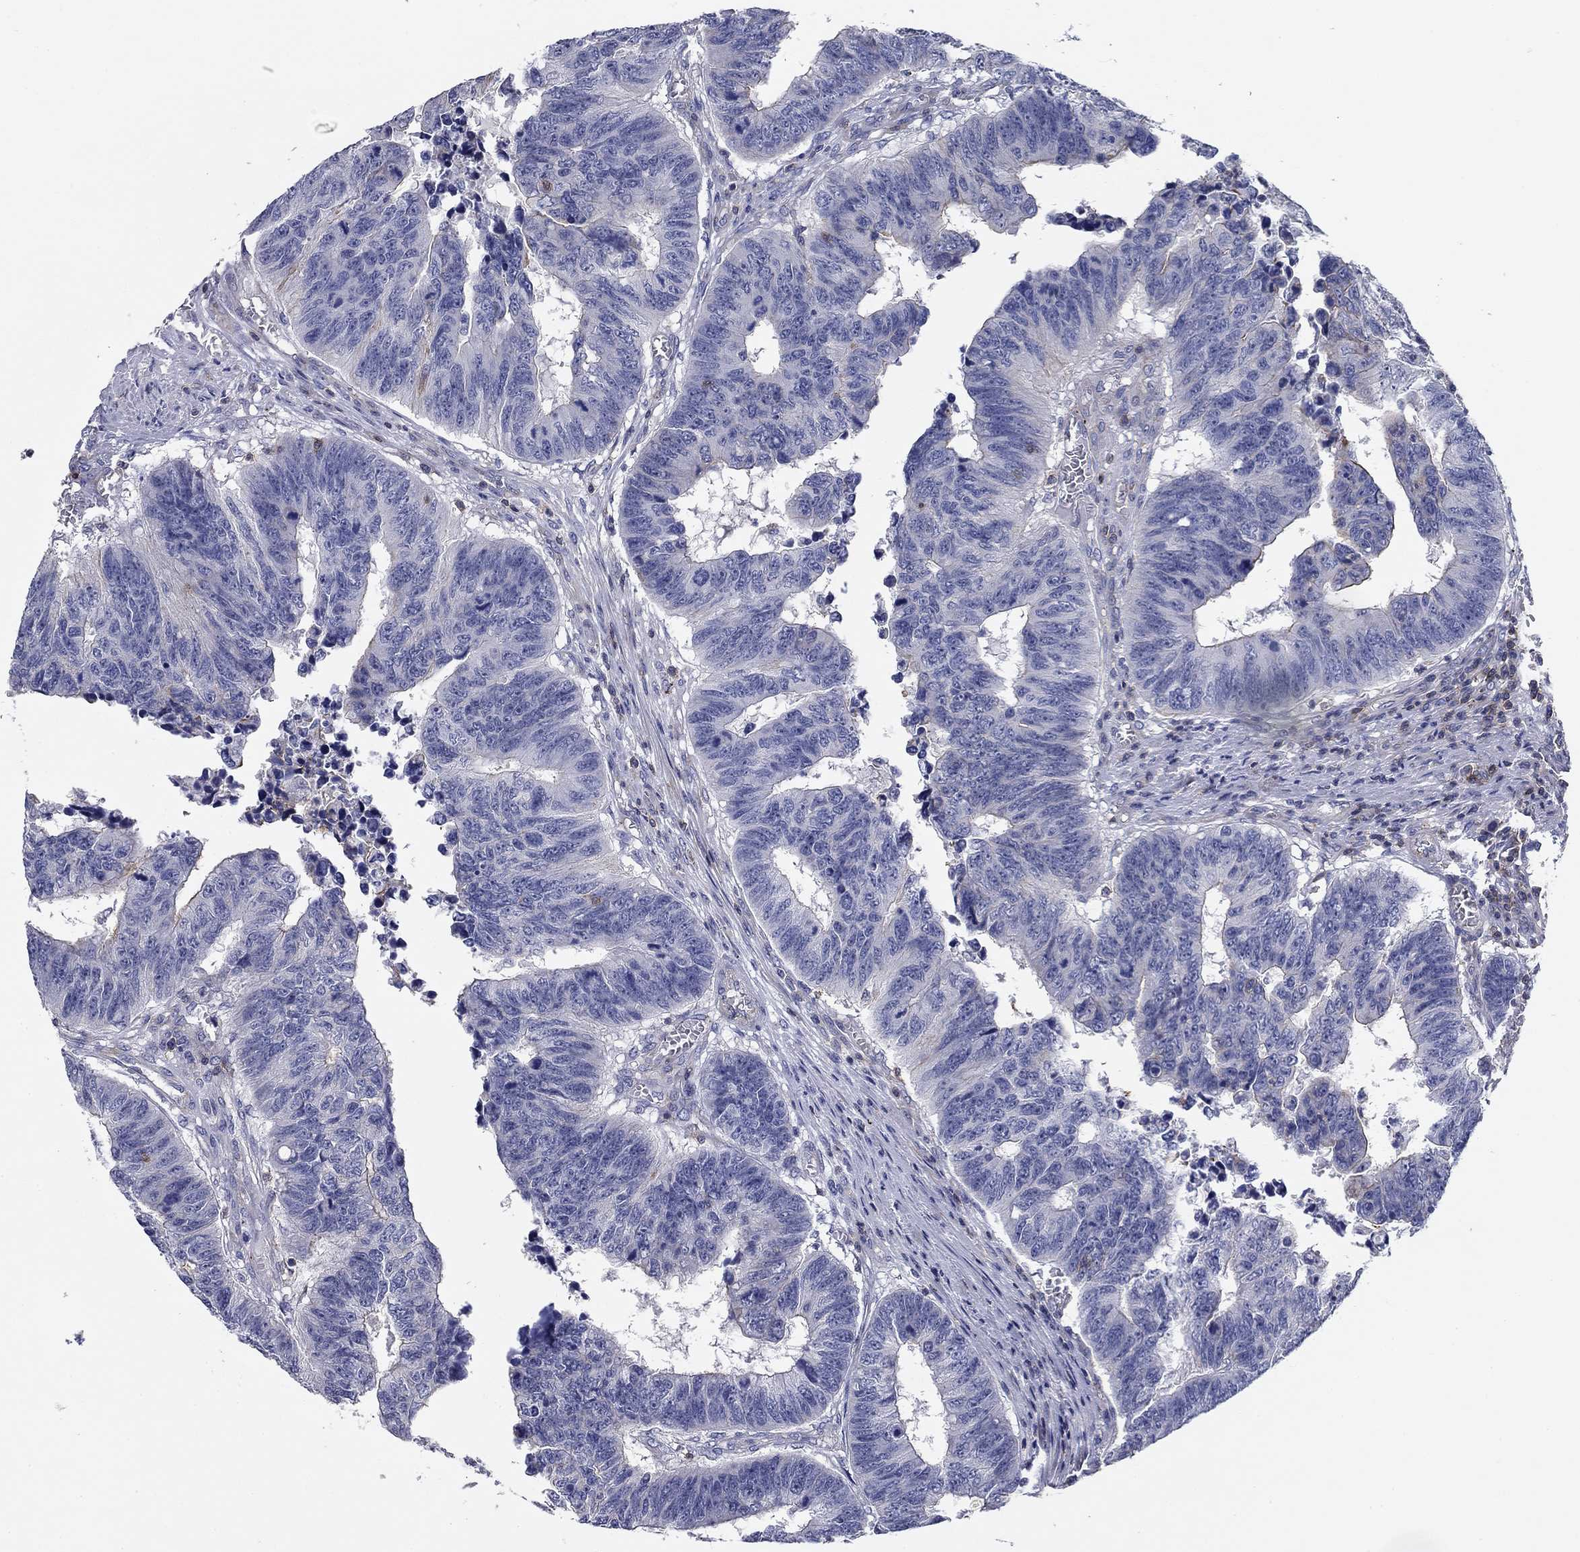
{"staining": {"intensity": "strong", "quantity": "<25%", "location": "cytoplasmic/membranous"}, "tissue": "colorectal cancer", "cell_type": "Tumor cells", "image_type": "cancer", "snomed": [{"axis": "morphology", "description": "Adenocarcinoma, NOS"}, {"axis": "topography", "description": "Appendix"}, {"axis": "topography", "description": "Colon"}, {"axis": "topography", "description": "Cecum"}, {"axis": "topography", "description": "Colon asc"}], "caption": "High-power microscopy captured an immunohistochemistry (IHC) micrograph of colorectal cancer, revealing strong cytoplasmic/membranous positivity in approximately <25% of tumor cells.", "gene": "SIT1", "patient": {"sex": "female", "age": 85}}